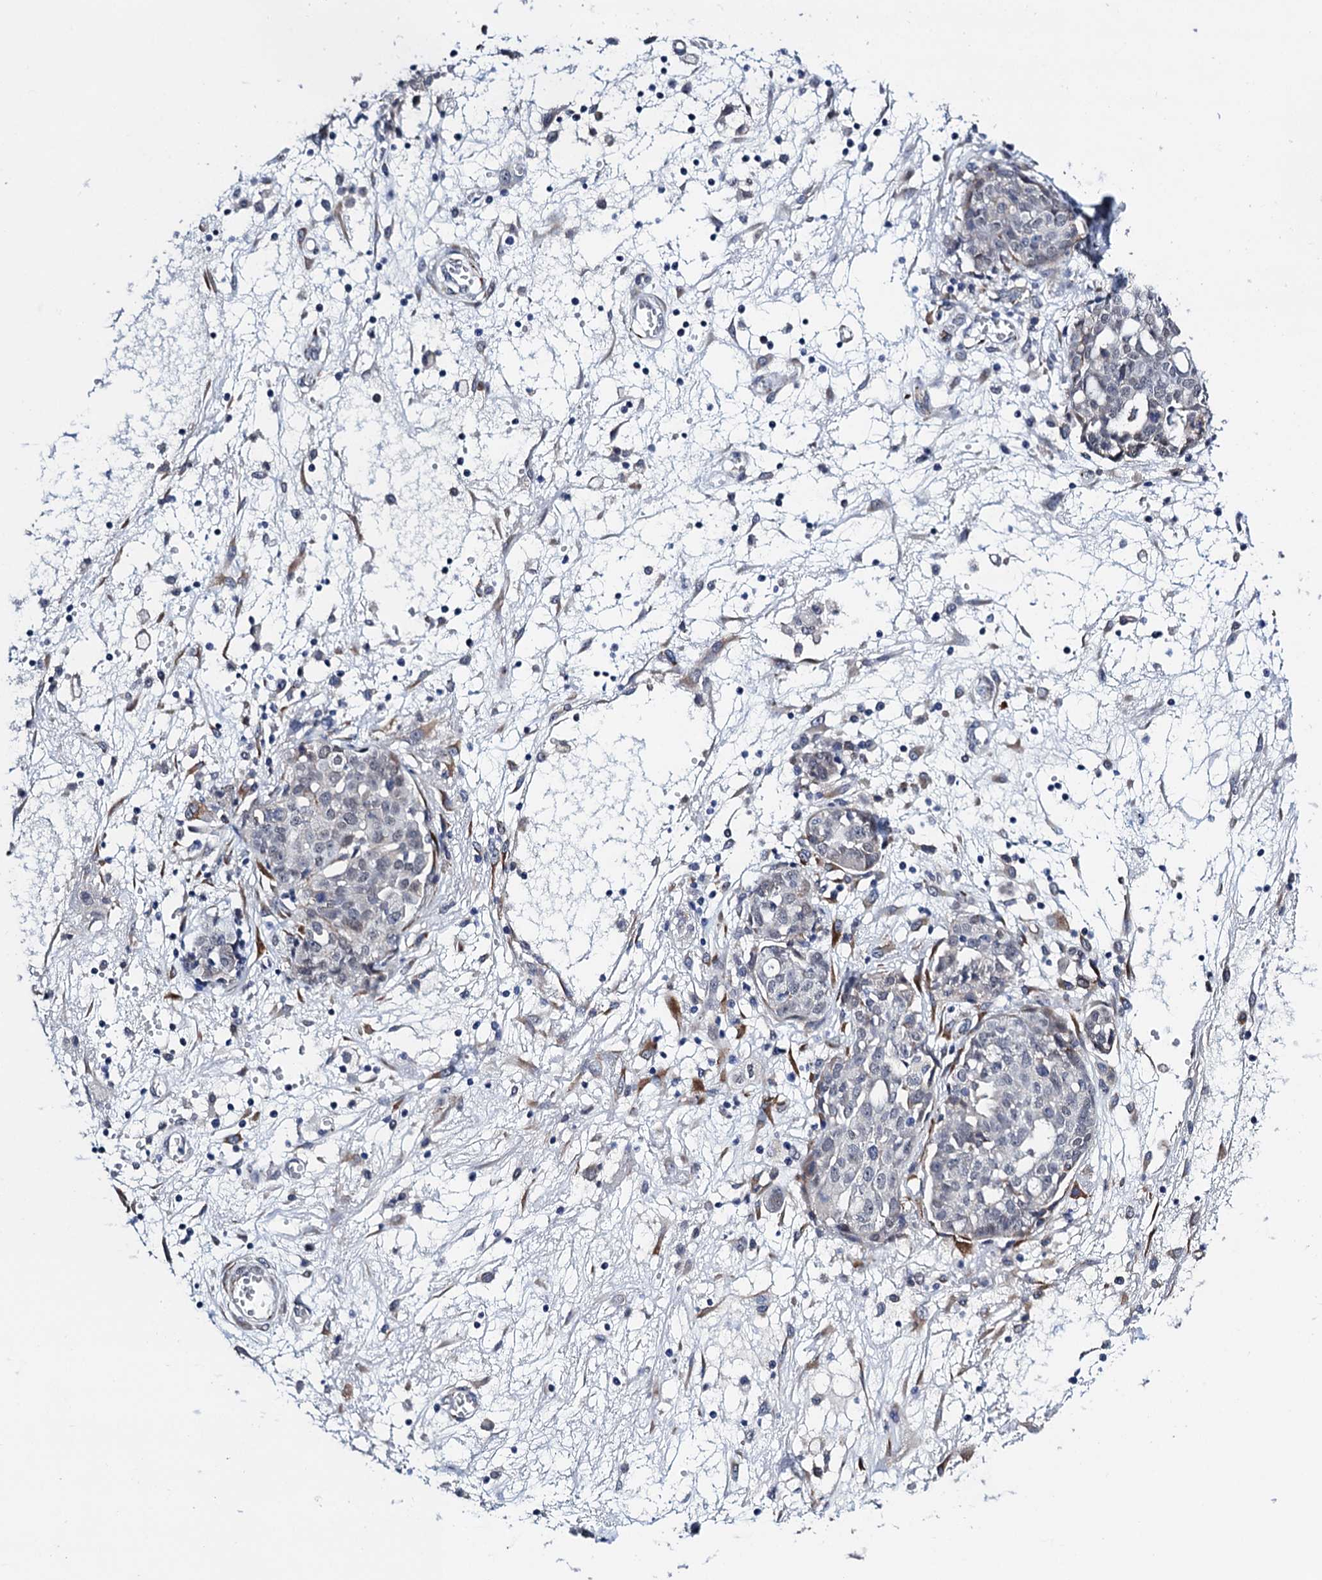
{"staining": {"intensity": "weak", "quantity": "<25%", "location": "nuclear"}, "tissue": "ovarian cancer", "cell_type": "Tumor cells", "image_type": "cancer", "snomed": [{"axis": "morphology", "description": "Cystadenocarcinoma, serous, NOS"}, {"axis": "topography", "description": "Soft tissue"}, {"axis": "topography", "description": "Ovary"}], "caption": "Immunohistochemistry histopathology image of neoplastic tissue: human ovarian serous cystadenocarcinoma stained with DAB shows no significant protein expression in tumor cells.", "gene": "SLC7A10", "patient": {"sex": "female", "age": 57}}